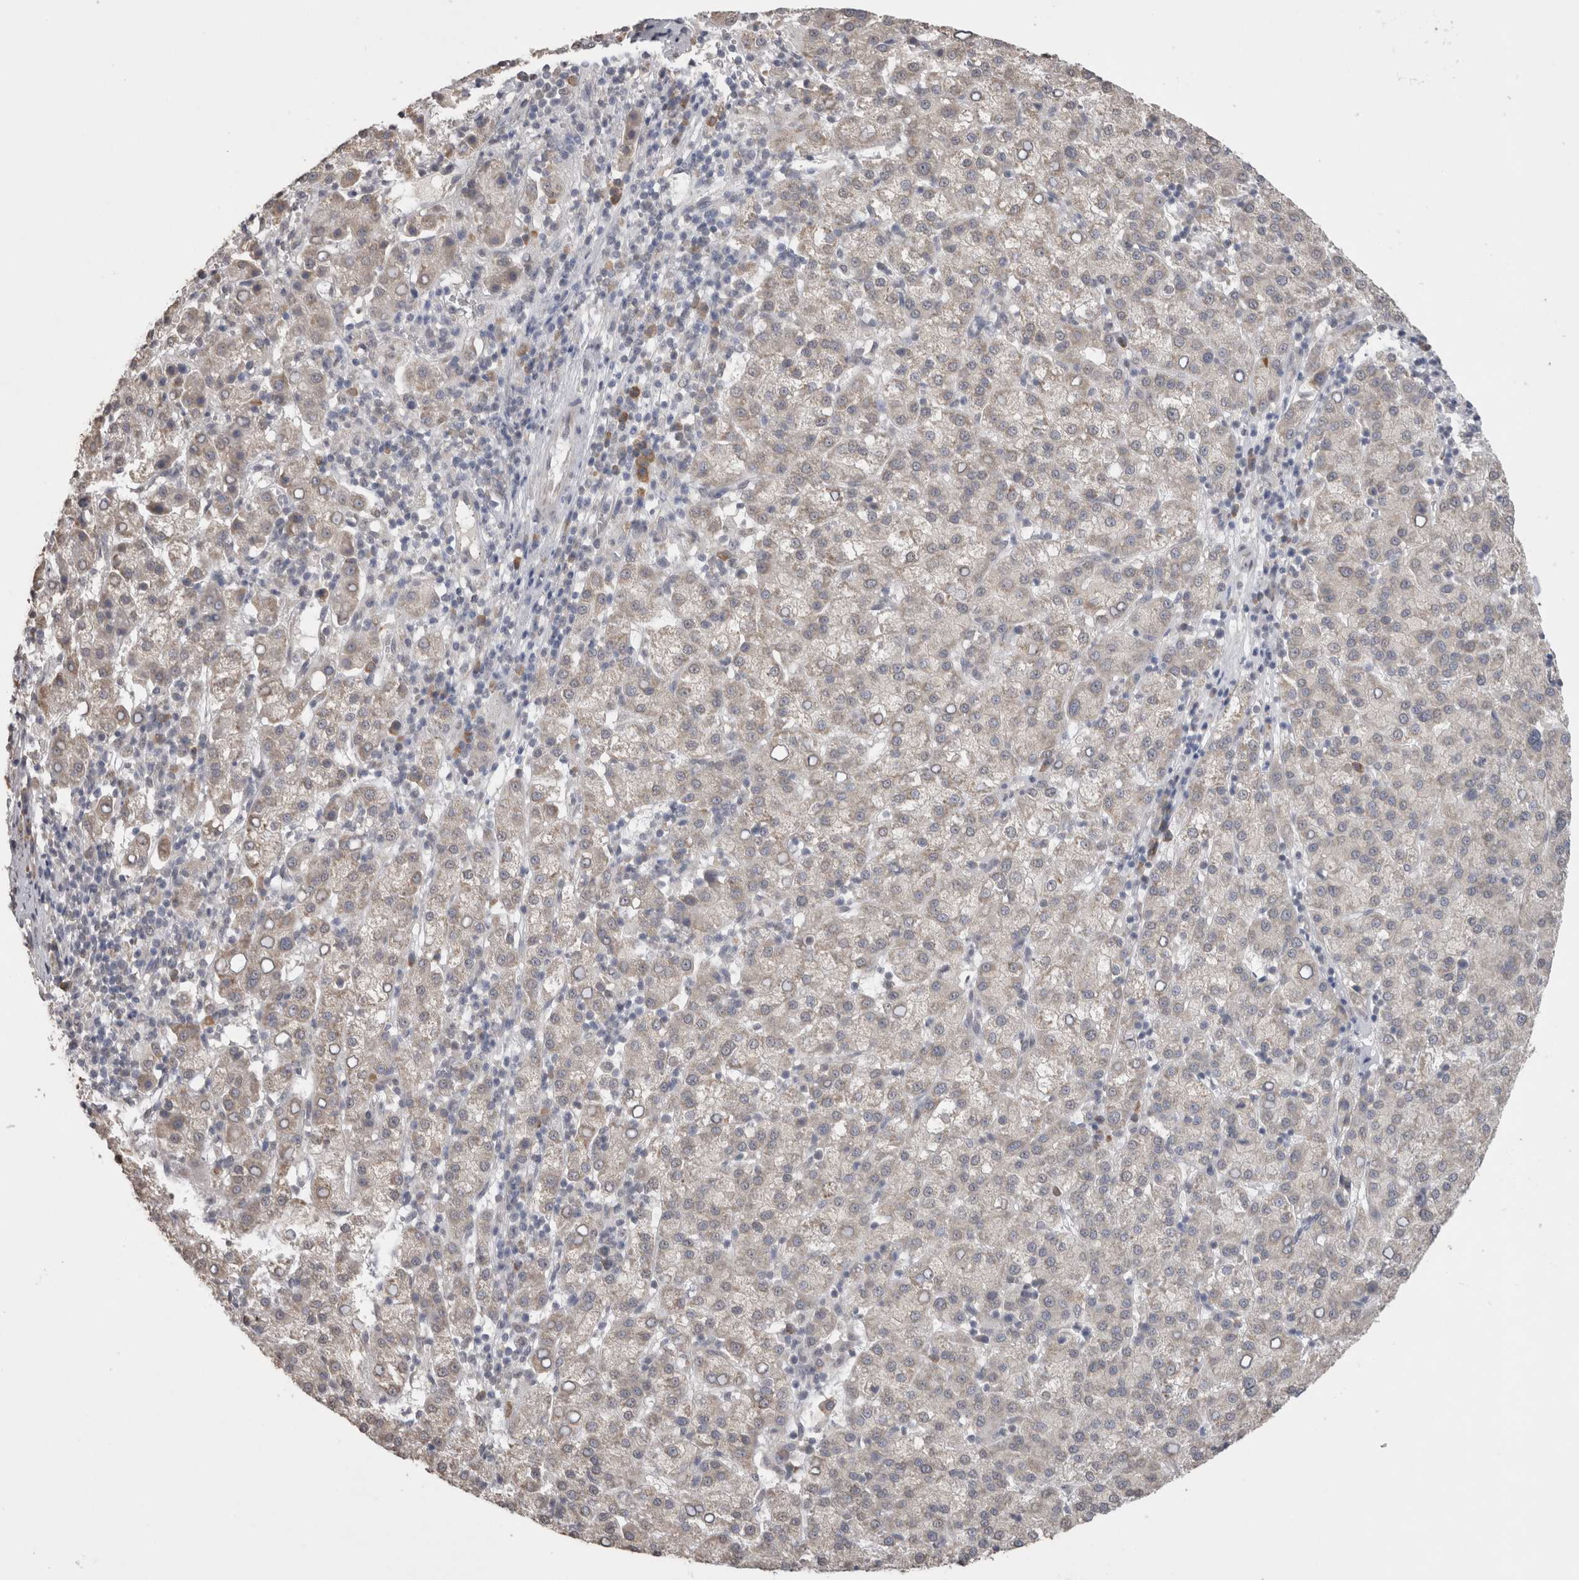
{"staining": {"intensity": "negative", "quantity": "none", "location": "none"}, "tissue": "liver cancer", "cell_type": "Tumor cells", "image_type": "cancer", "snomed": [{"axis": "morphology", "description": "Carcinoma, Hepatocellular, NOS"}, {"axis": "topography", "description": "Liver"}], "caption": "This is an immunohistochemistry (IHC) histopathology image of human hepatocellular carcinoma (liver). There is no staining in tumor cells.", "gene": "NOMO1", "patient": {"sex": "female", "age": 58}}